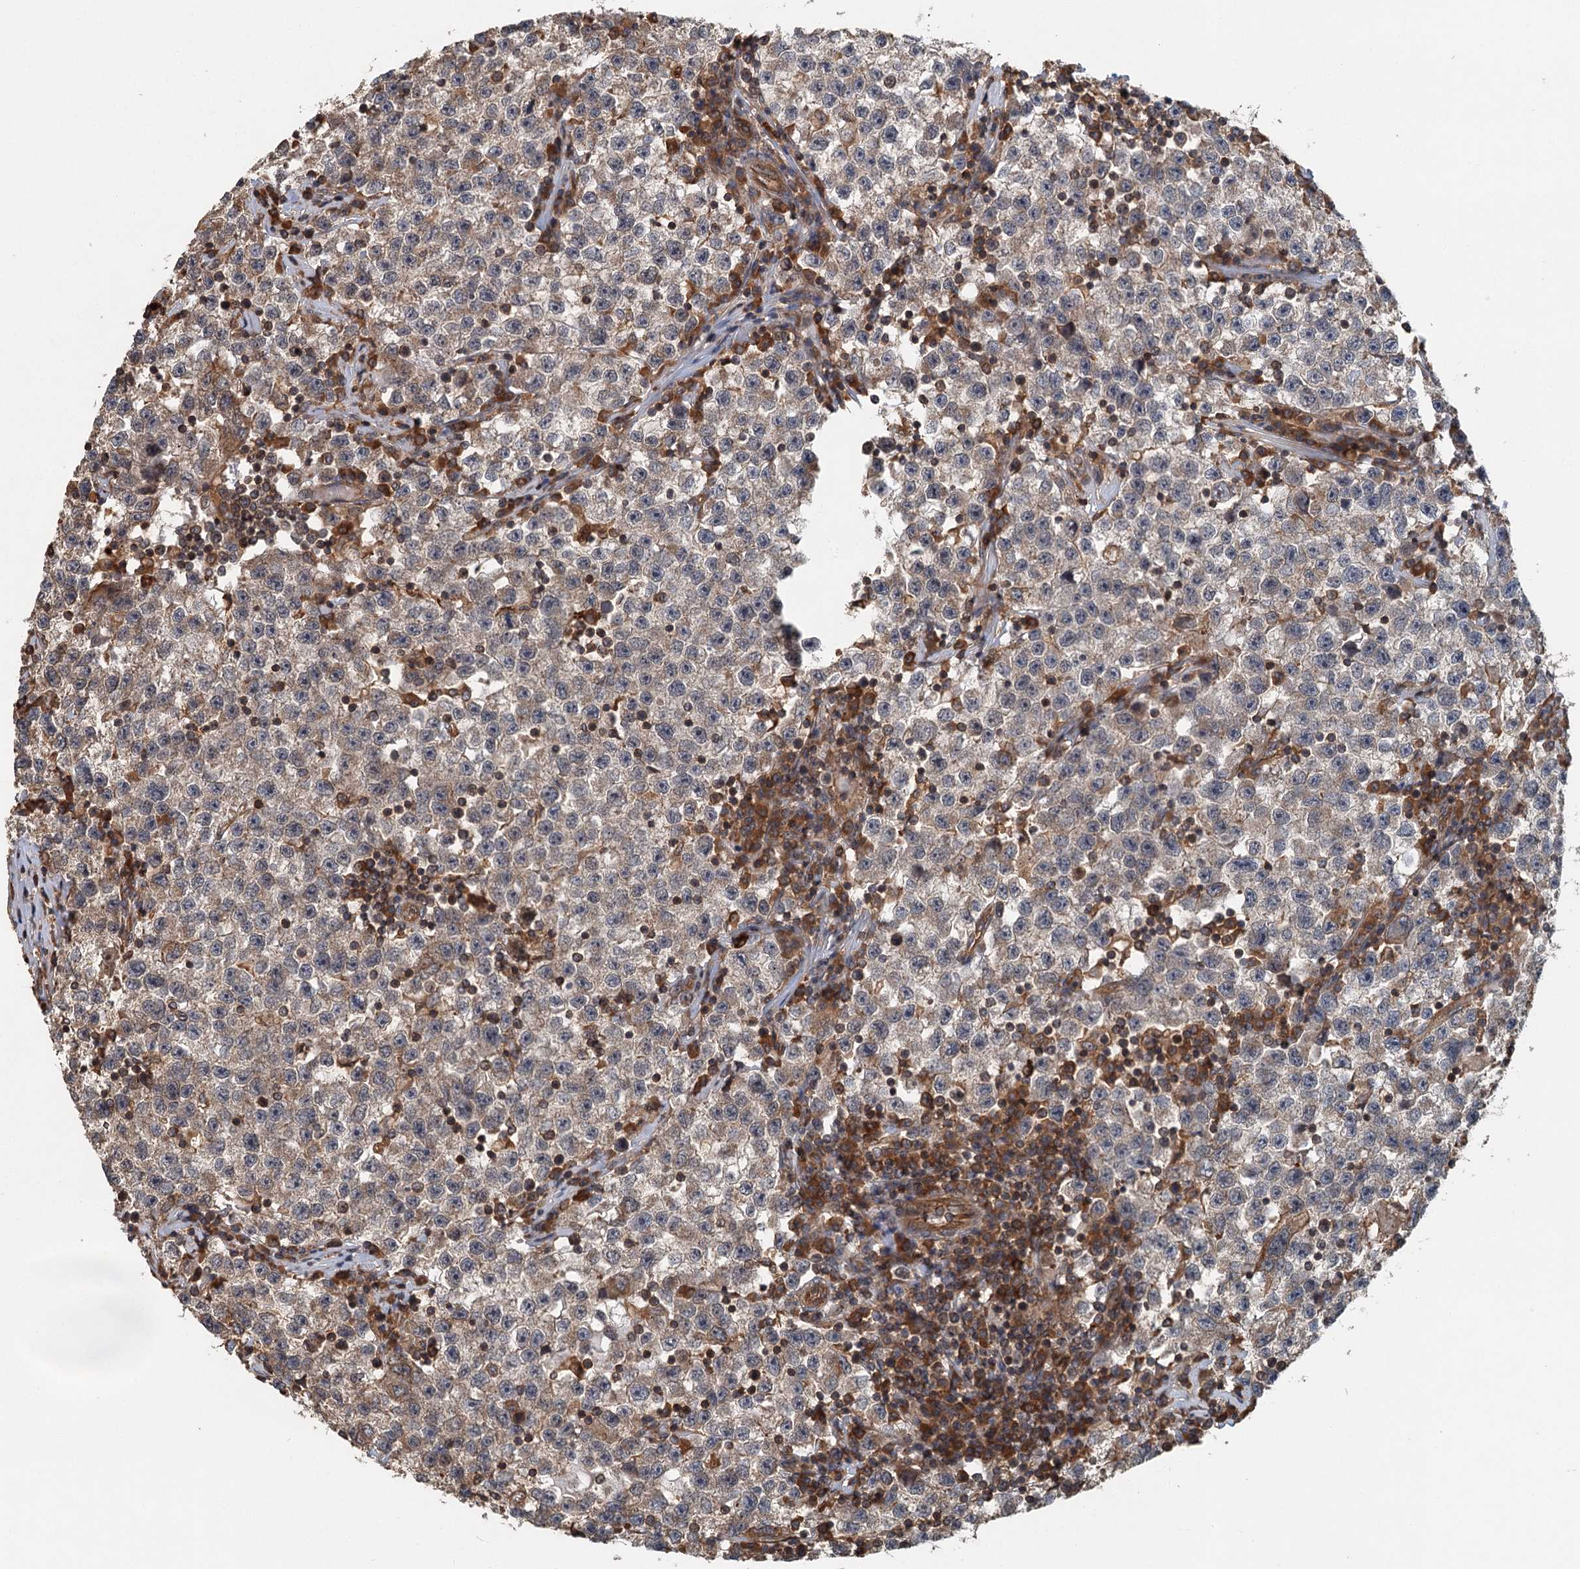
{"staining": {"intensity": "weak", "quantity": "<25%", "location": "cytoplasmic/membranous"}, "tissue": "testis cancer", "cell_type": "Tumor cells", "image_type": "cancer", "snomed": [{"axis": "morphology", "description": "Seminoma, NOS"}, {"axis": "topography", "description": "Testis"}], "caption": "Seminoma (testis) was stained to show a protein in brown. There is no significant expression in tumor cells.", "gene": "ZNF527", "patient": {"sex": "male", "age": 22}}